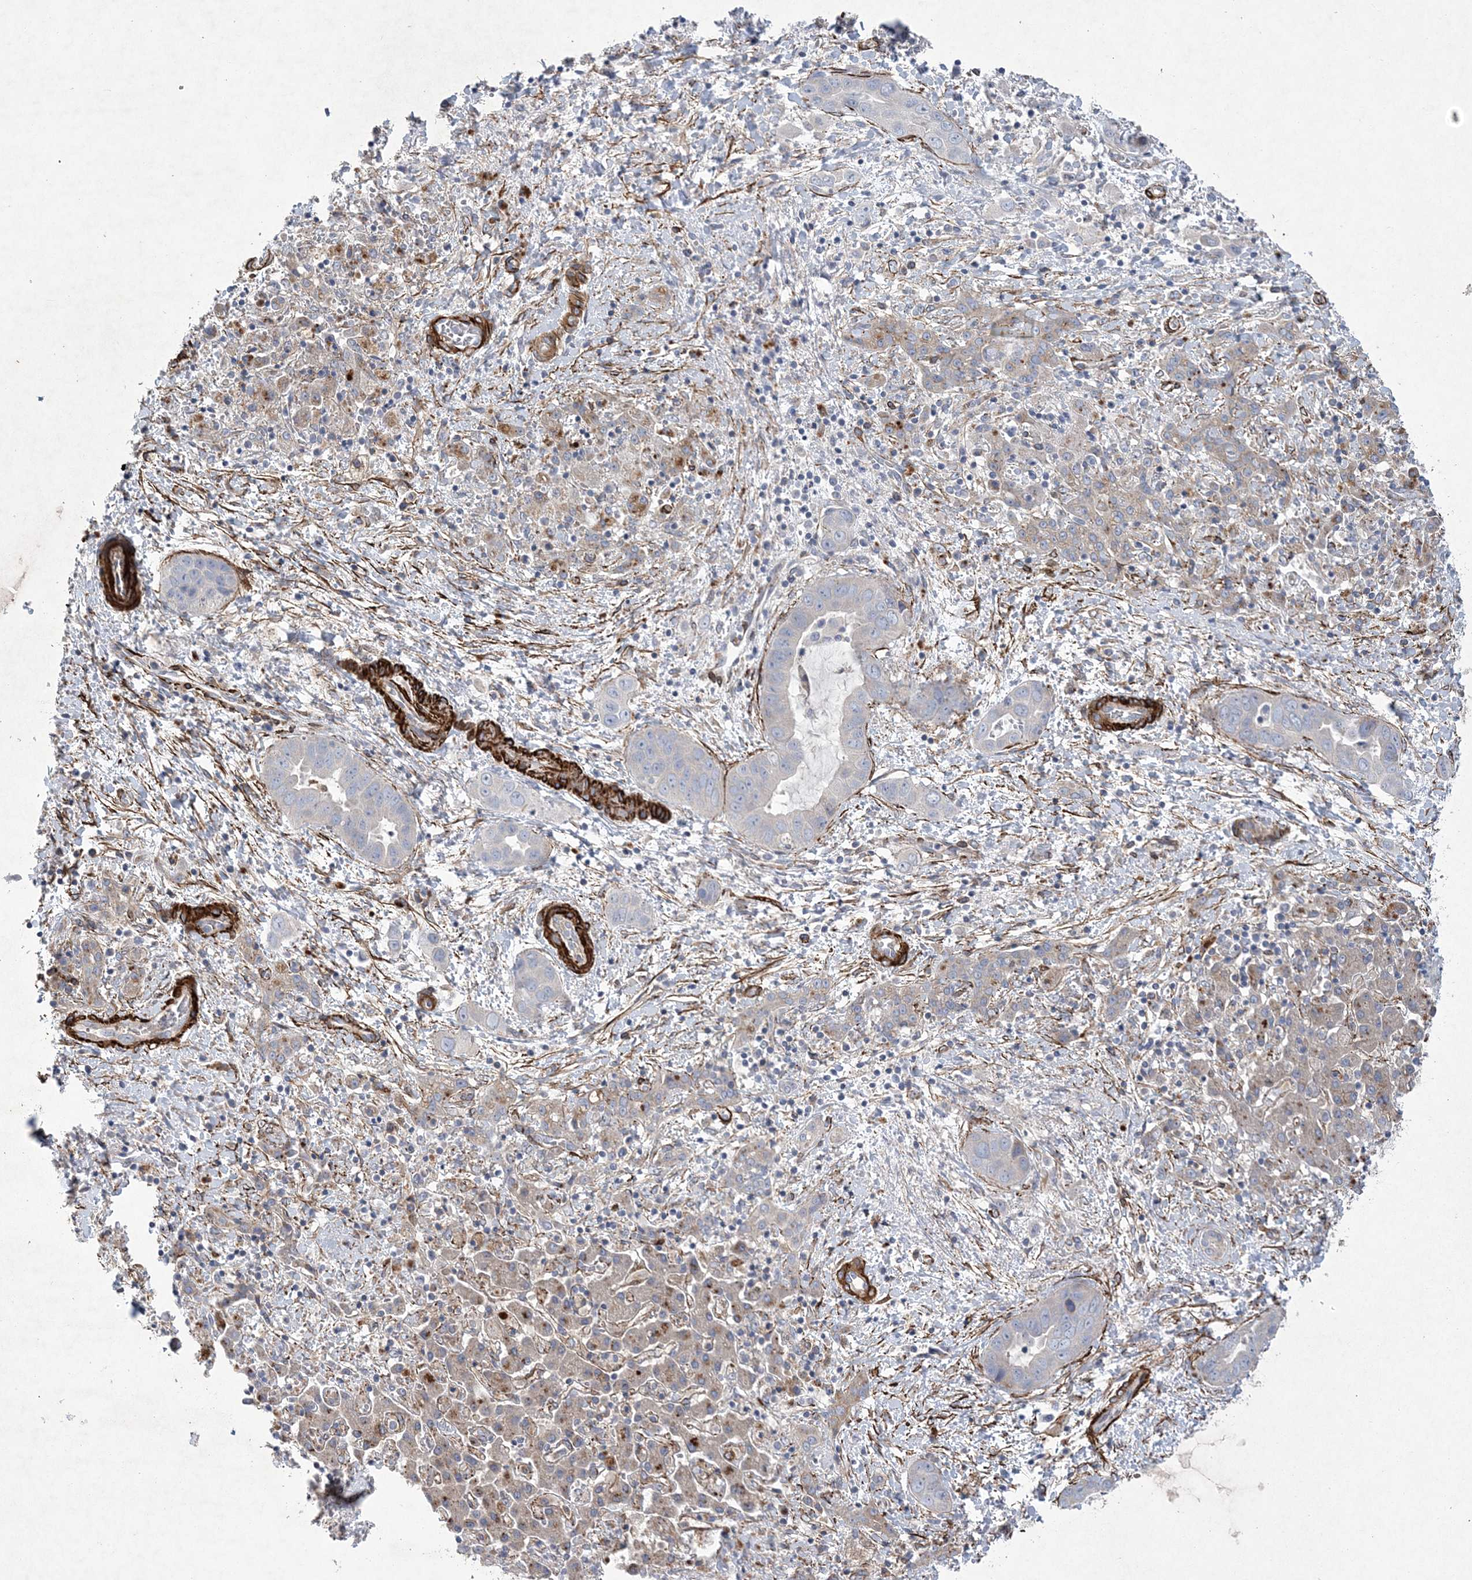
{"staining": {"intensity": "negative", "quantity": "none", "location": "none"}, "tissue": "liver cancer", "cell_type": "Tumor cells", "image_type": "cancer", "snomed": [{"axis": "morphology", "description": "Cholangiocarcinoma"}, {"axis": "topography", "description": "Liver"}], "caption": "Immunohistochemistry (IHC) of liver cancer demonstrates no positivity in tumor cells.", "gene": "ARSJ", "patient": {"sex": "female", "age": 52}}